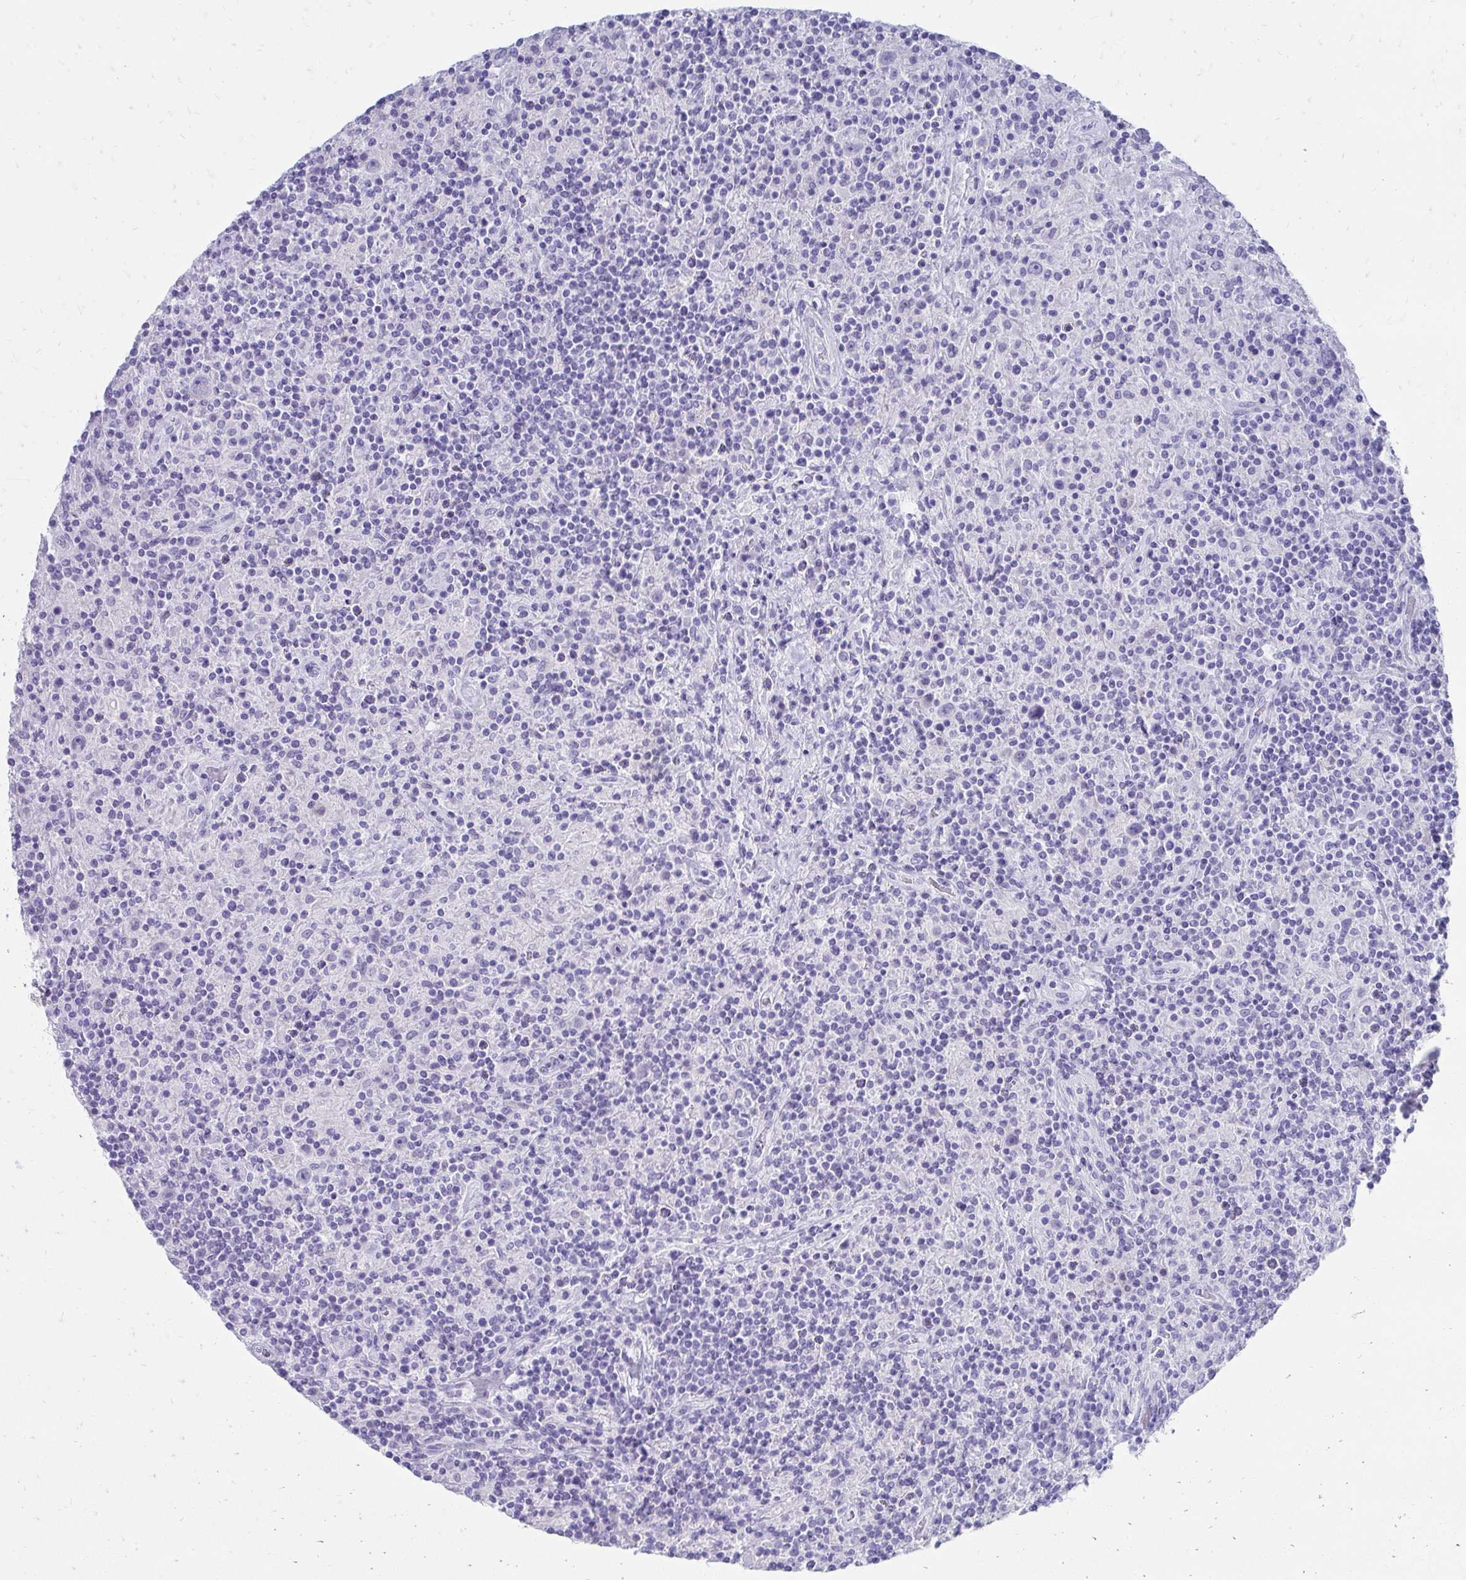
{"staining": {"intensity": "negative", "quantity": "none", "location": "none"}, "tissue": "lymphoma", "cell_type": "Tumor cells", "image_type": "cancer", "snomed": [{"axis": "morphology", "description": "Hodgkin's disease, NOS"}, {"axis": "topography", "description": "Lymph node"}], "caption": "The IHC image has no significant expression in tumor cells of Hodgkin's disease tissue. Nuclei are stained in blue.", "gene": "SEC14L3", "patient": {"sex": "male", "age": 70}}